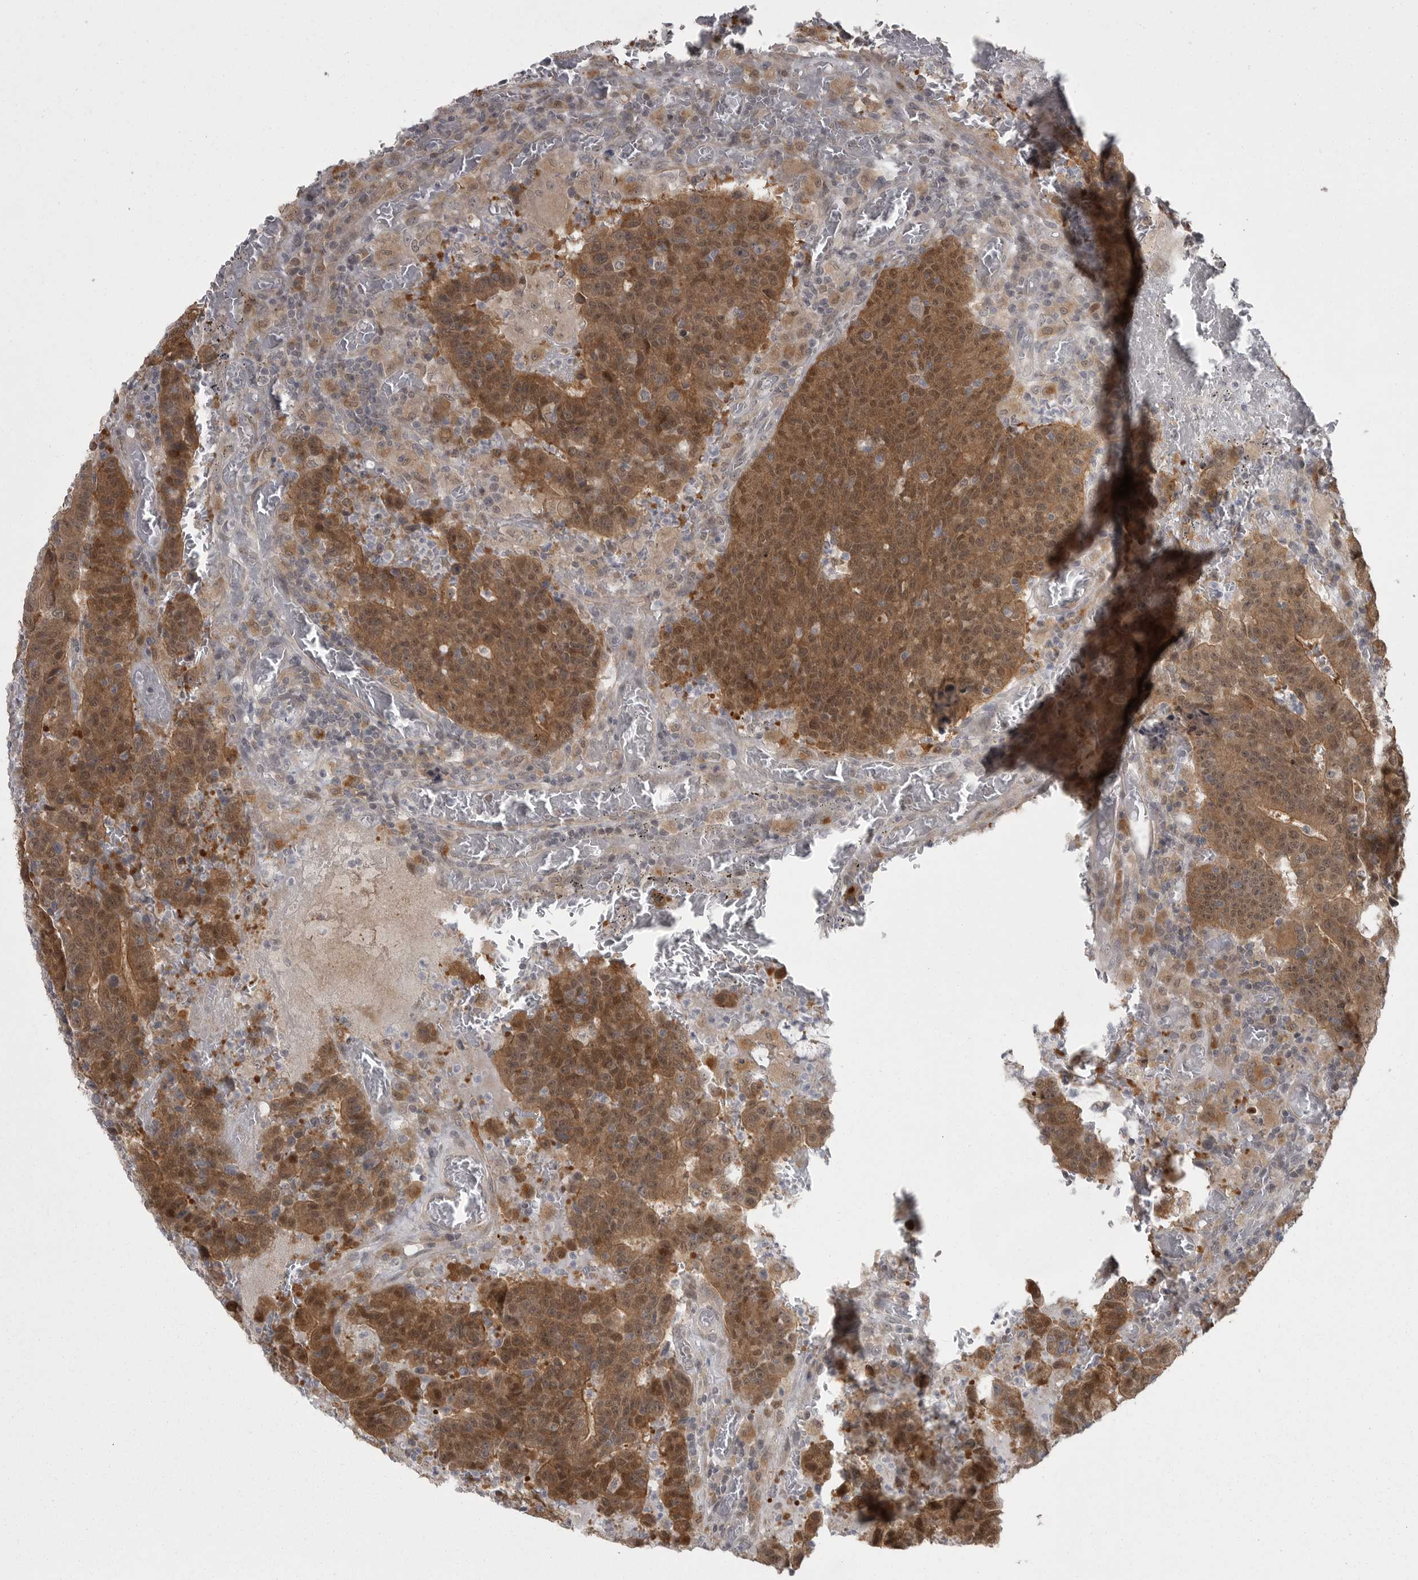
{"staining": {"intensity": "moderate", "quantity": ">75%", "location": "cytoplasmic/membranous,nuclear"}, "tissue": "colorectal cancer", "cell_type": "Tumor cells", "image_type": "cancer", "snomed": [{"axis": "morphology", "description": "Adenocarcinoma, NOS"}, {"axis": "topography", "description": "Colon"}], "caption": "Immunohistochemical staining of human colorectal cancer shows medium levels of moderate cytoplasmic/membranous and nuclear protein expression in about >75% of tumor cells.", "gene": "PPP1R9A", "patient": {"sex": "female", "age": 75}}